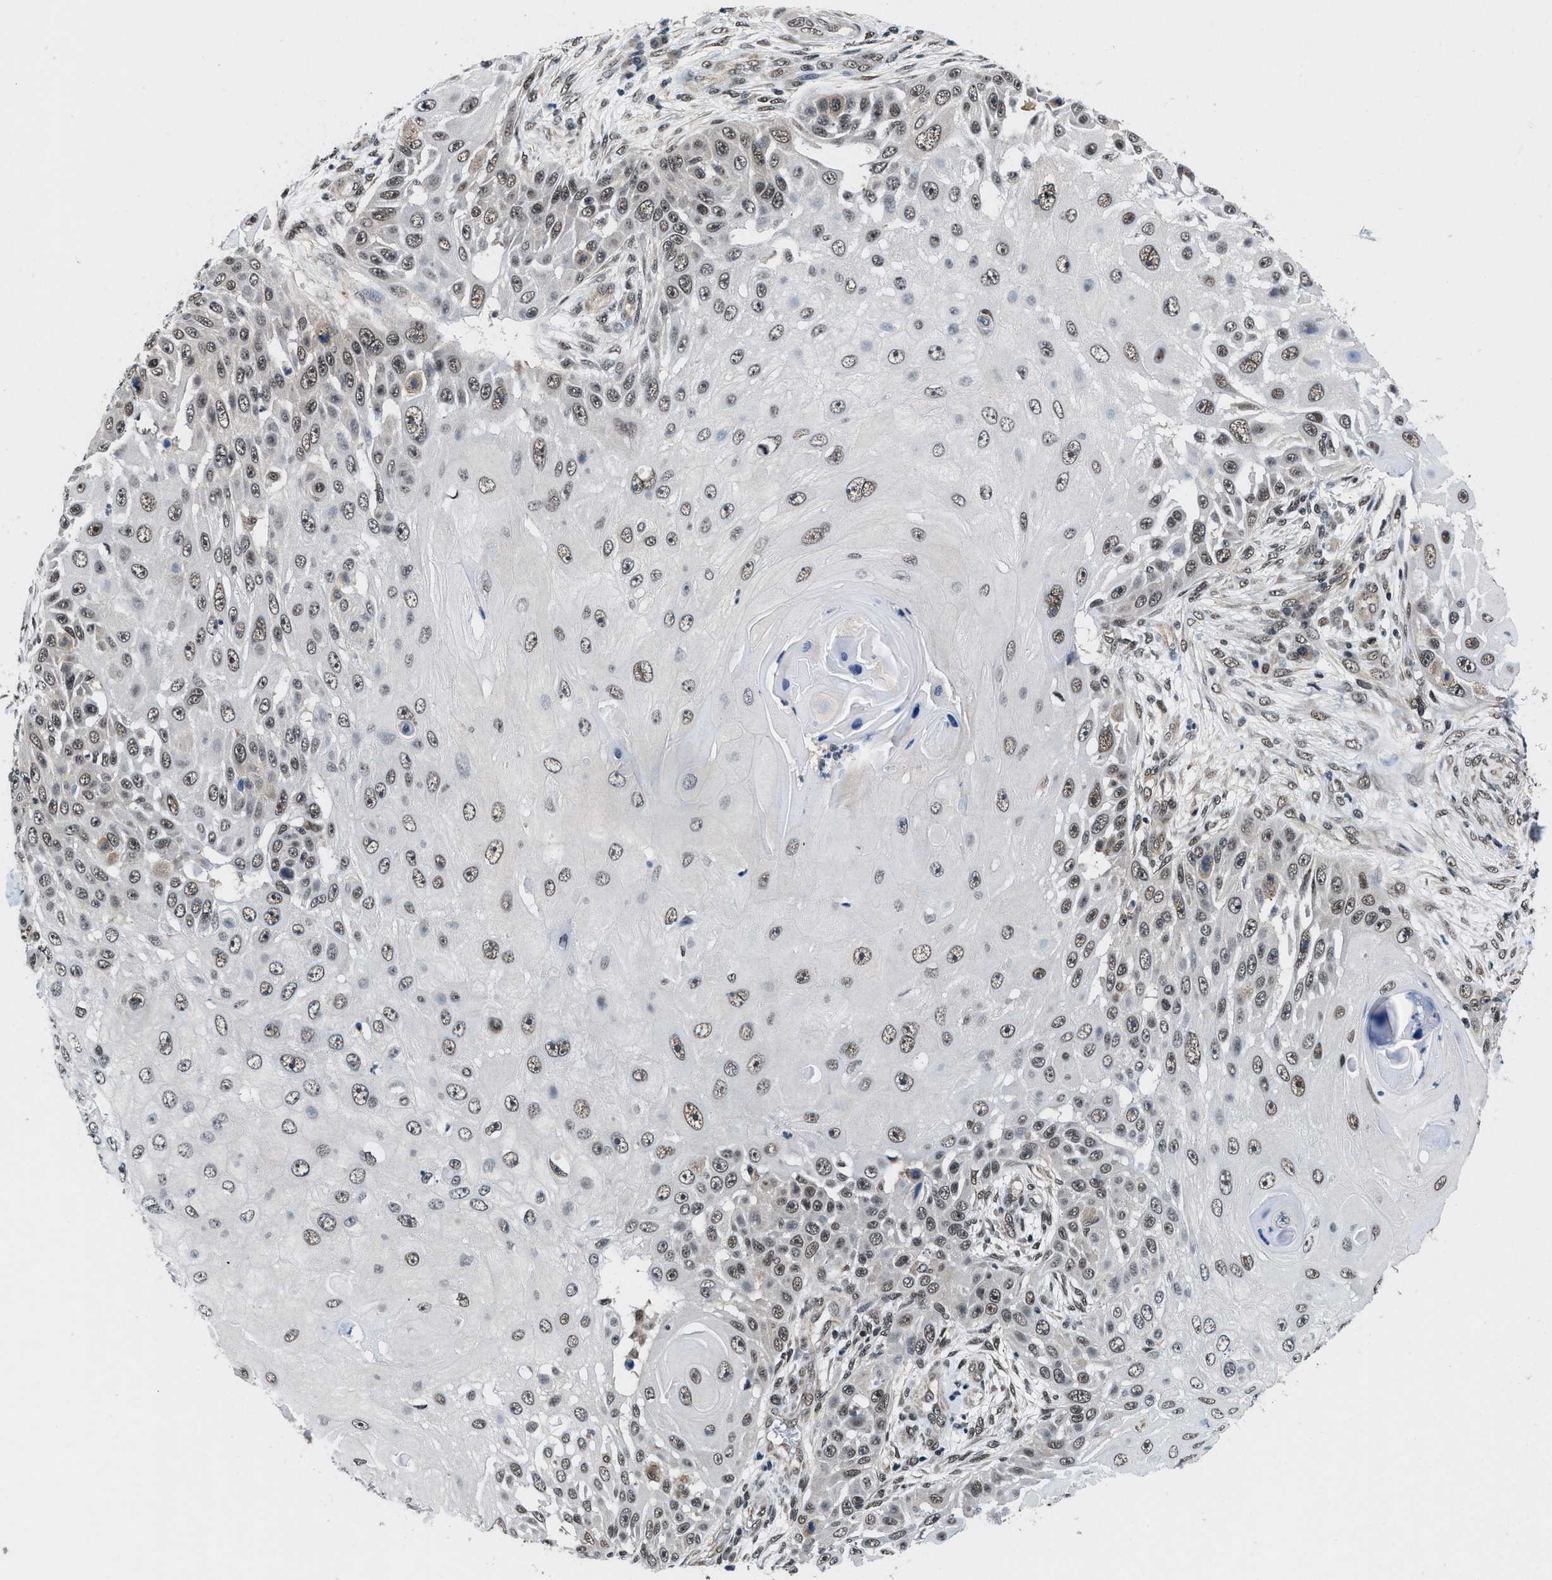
{"staining": {"intensity": "moderate", "quantity": ">75%", "location": "nuclear"}, "tissue": "skin cancer", "cell_type": "Tumor cells", "image_type": "cancer", "snomed": [{"axis": "morphology", "description": "Squamous cell carcinoma, NOS"}, {"axis": "topography", "description": "Skin"}], "caption": "A photomicrograph of skin cancer stained for a protein demonstrates moderate nuclear brown staining in tumor cells. The protein of interest is shown in brown color, while the nuclei are stained blue.", "gene": "SAFB", "patient": {"sex": "female", "age": 44}}